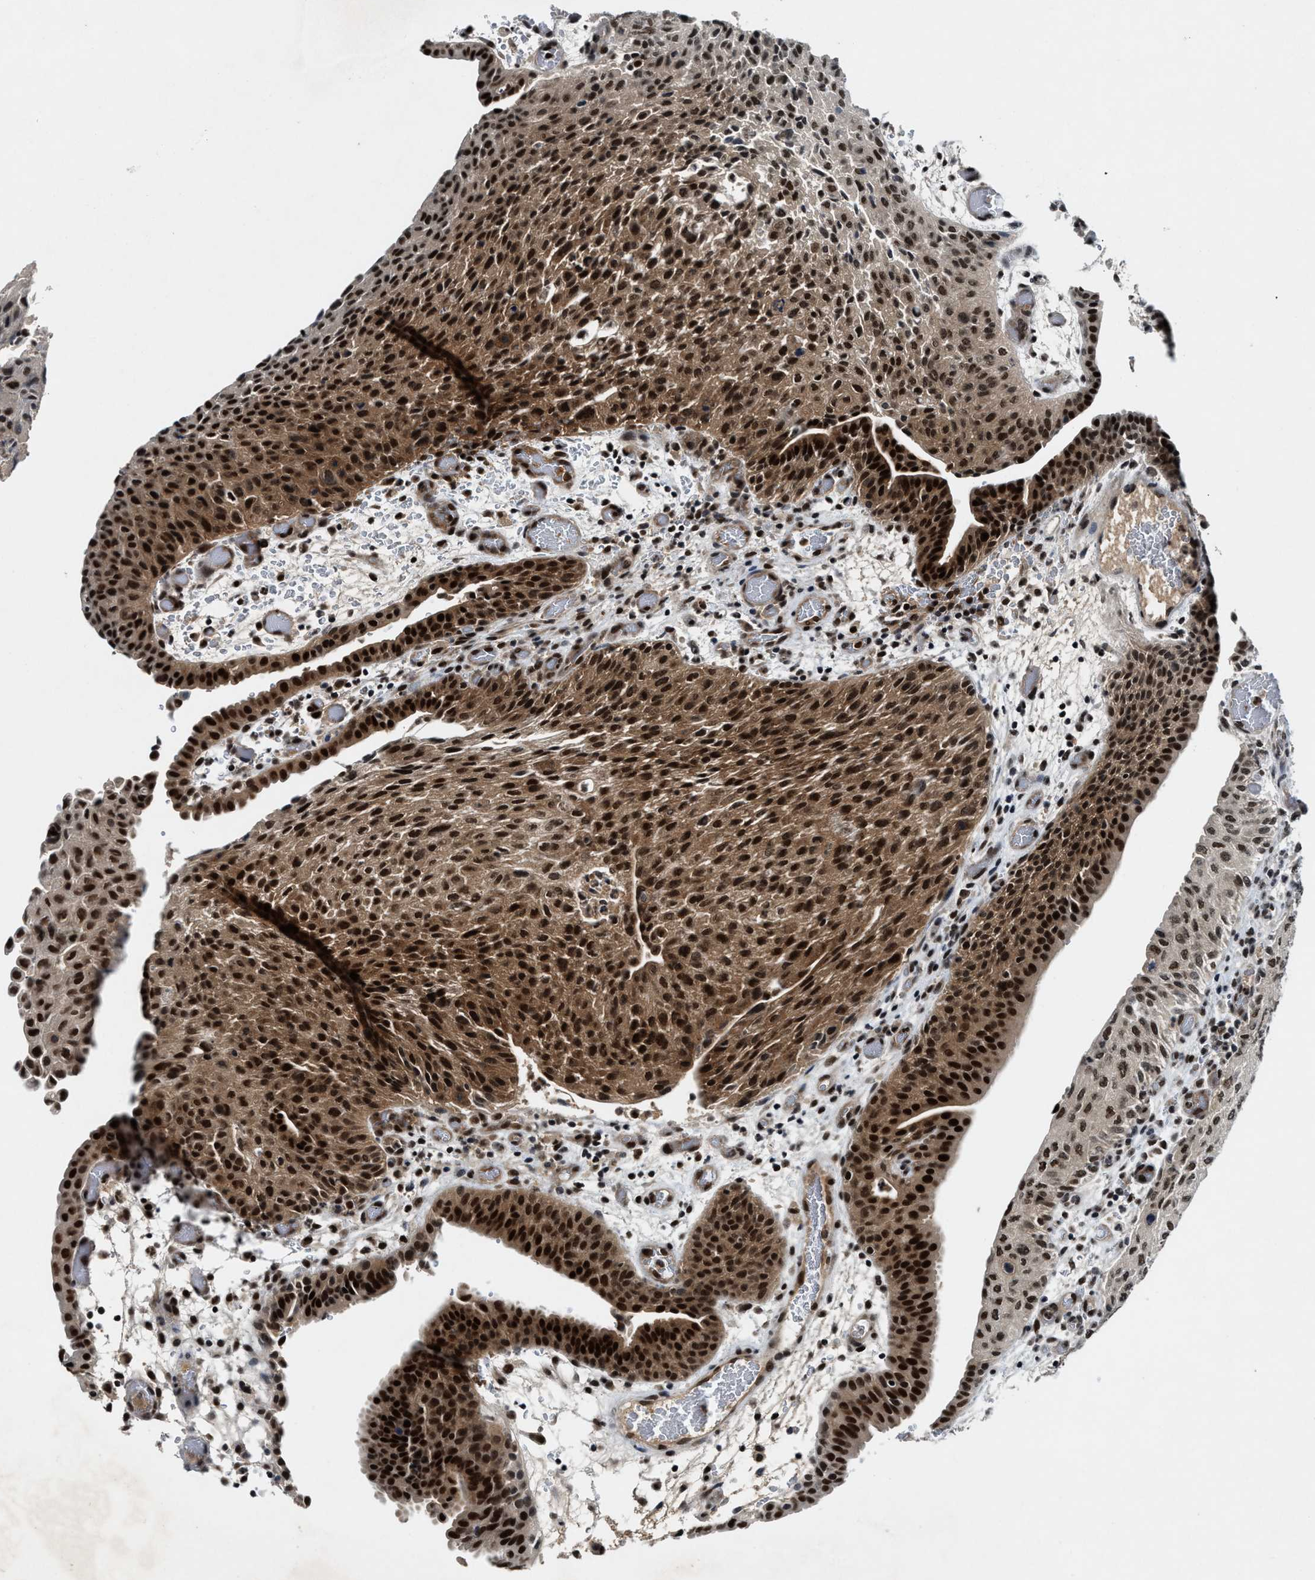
{"staining": {"intensity": "strong", "quantity": ">75%", "location": "cytoplasmic/membranous,nuclear"}, "tissue": "urothelial cancer", "cell_type": "Tumor cells", "image_type": "cancer", "snomed": [{"axis": "morphology", "description": "Urothelial carcinoma, Low grade"}, {"axis": "morphology", "description": "Urothelial carcinoma, High grade"}, {"axis": "topography", "description": "Urinary bladder"}], "caption": "Approximately >75% of tumor cells in urothelial carcinoma (low-grade) demonstrate strong cytoplasmic/membranous and nuclear protein positivity as visualized by brown immunohistochemical staining.", "gene": "NCOA1", "patient": {"sex": "male", "age": 35}}